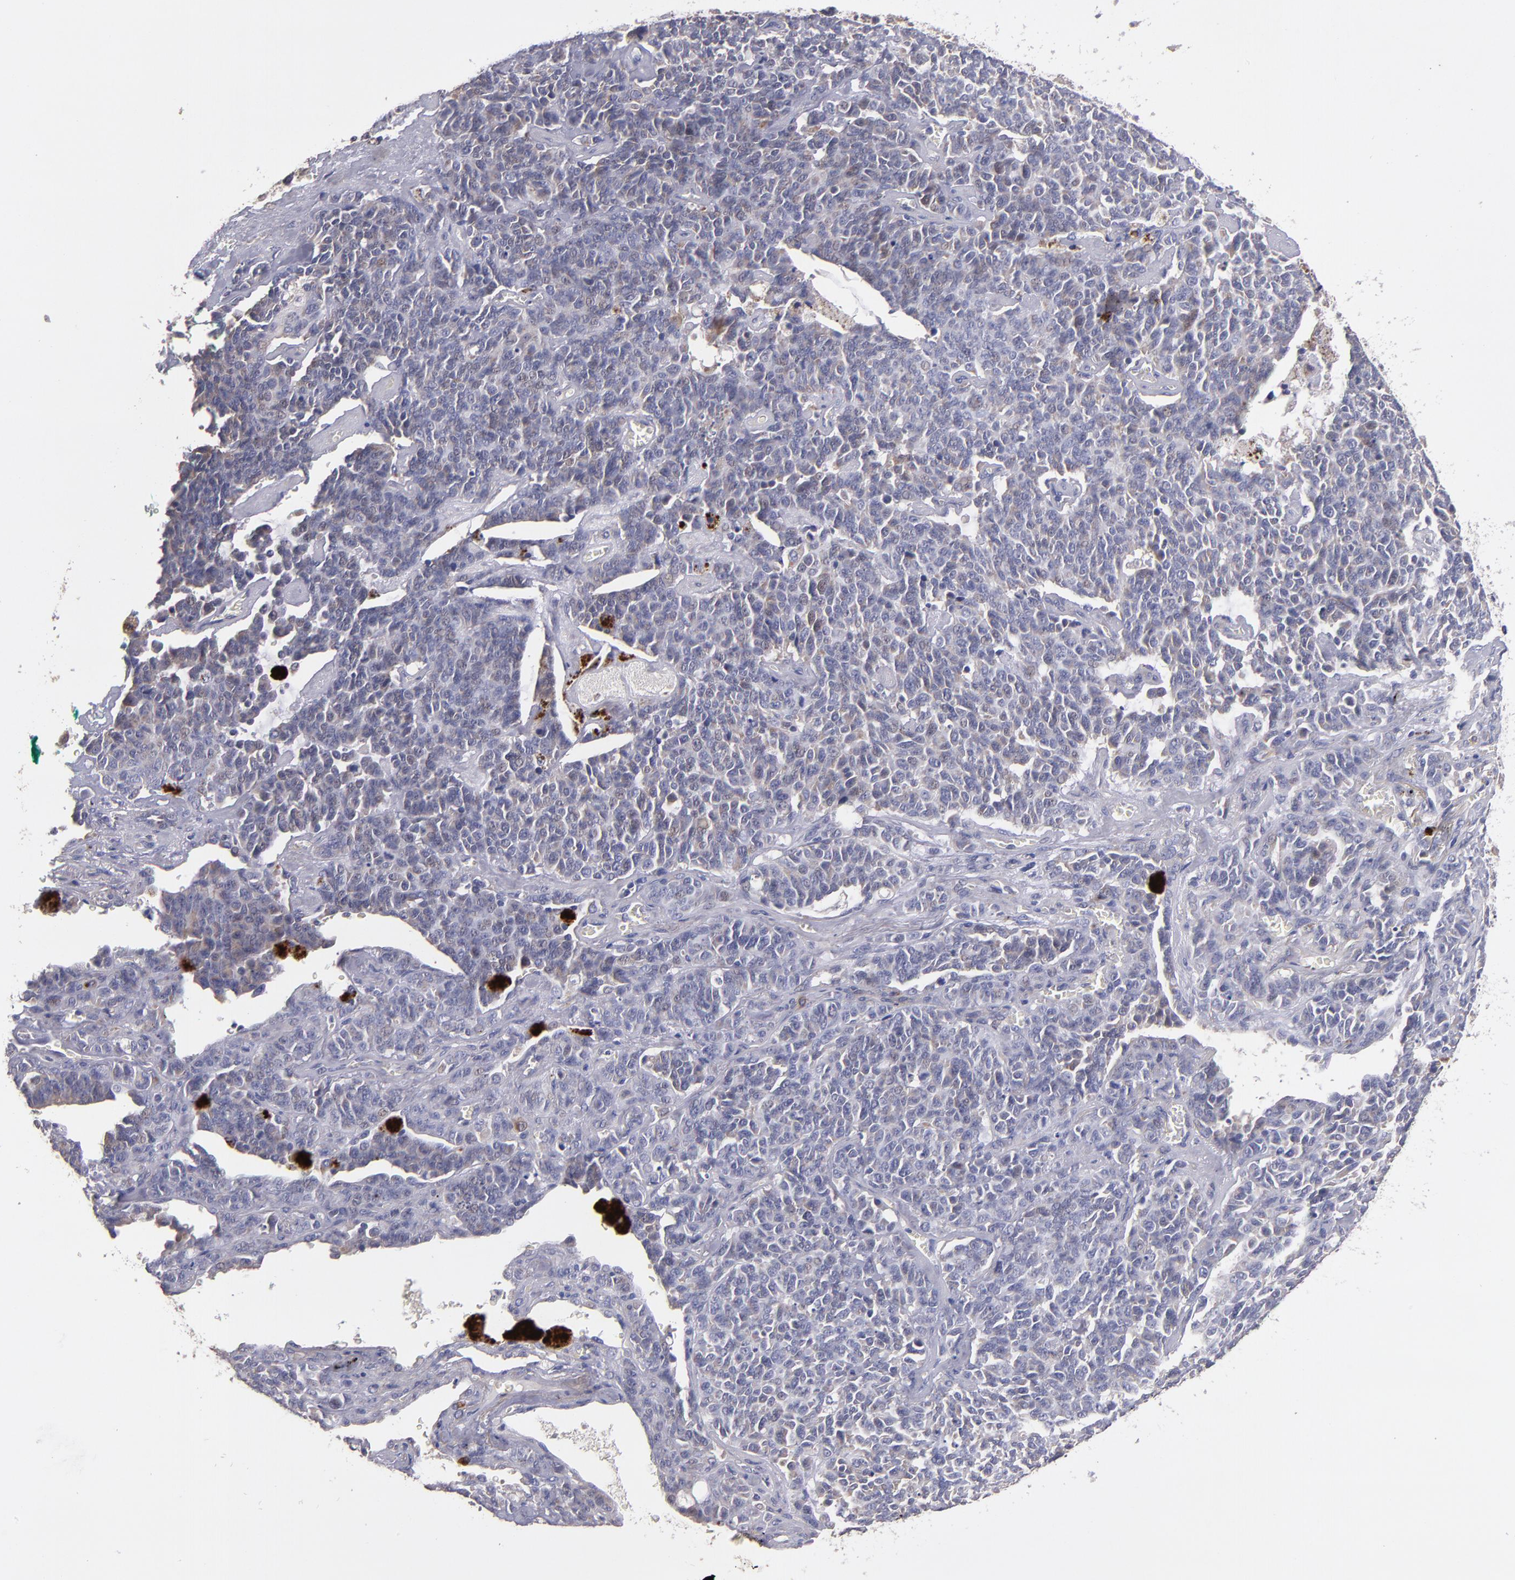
{"staining": {"intensity": "weak", "quantity": "25%-75%", "location": "cytoplasmic/membranous"}, "tissue": "lung cancer", "cell_type": "Tumor cells", "image_type": "cancer", "snomed": [{"axis": "morphology", "description": "Neoplasm, malignant, NOS"}, {"axis": "topography", "description": "Lung"}], "caption": "Immunohistochemistry image of human lung neoplasm (malignant) stained for a protein (brown), which reveals low levels of weak cytoplasmic/membranous staining in about 25%-75% of tumor cells.", "gene": "MAGEE1", "patient": {"sex": "female", "age": 58}}